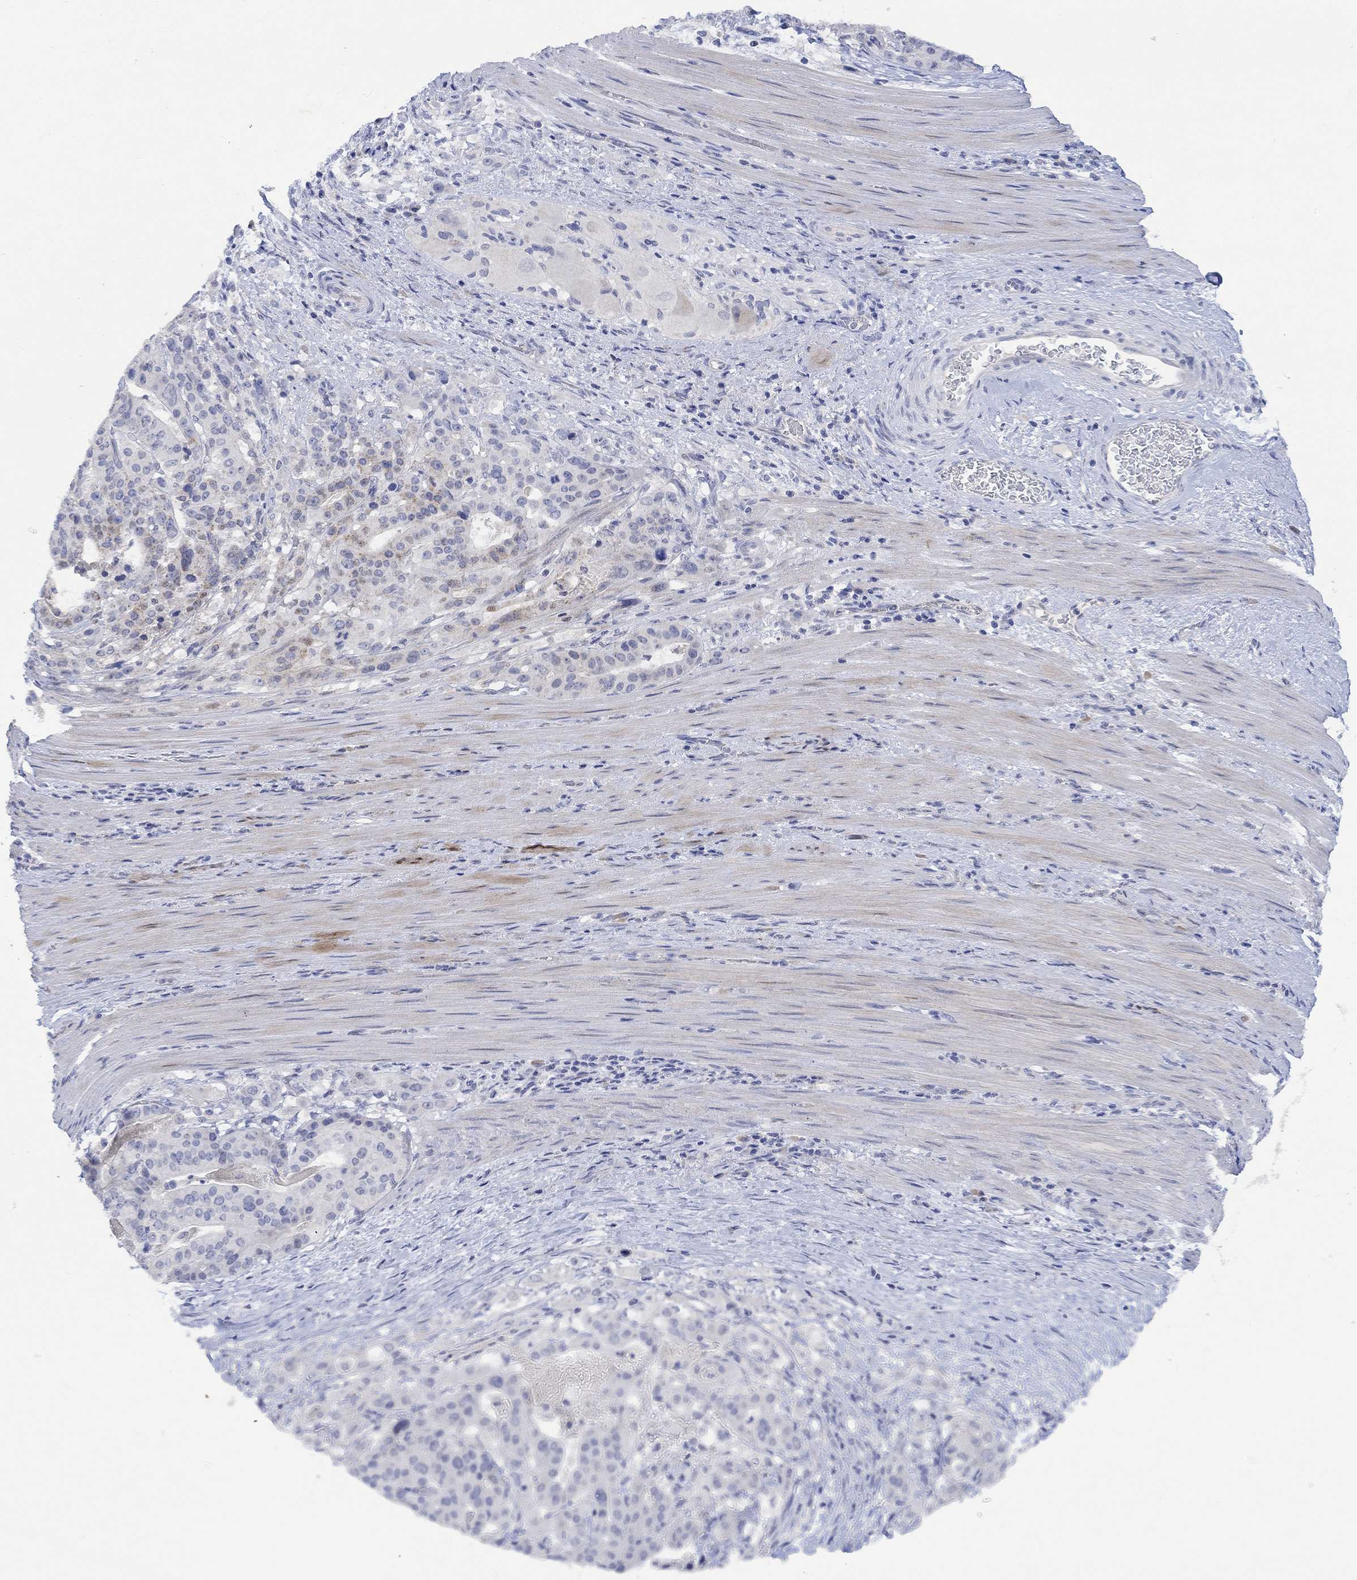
{"staining": {"intensity": "weak", "quantity": "<25%", "location": "cytoplasmic/membranous"}, "tissue": "stomach cancer", "cell_type": "Tumor cells", "image_type": "cancer", "snomed": [{"axis": "morphology", "description": "Adenocarcinoma, NOS"}, {"axis": "topography", "description": "Stomach"}], "caption": "This is an immunohistochemistry micrograph of adenocarcinoma (stomach). There is no positivity in tumor cells.", "gene": "DLK1", "patient": {"sex": "male", "age": 48}}